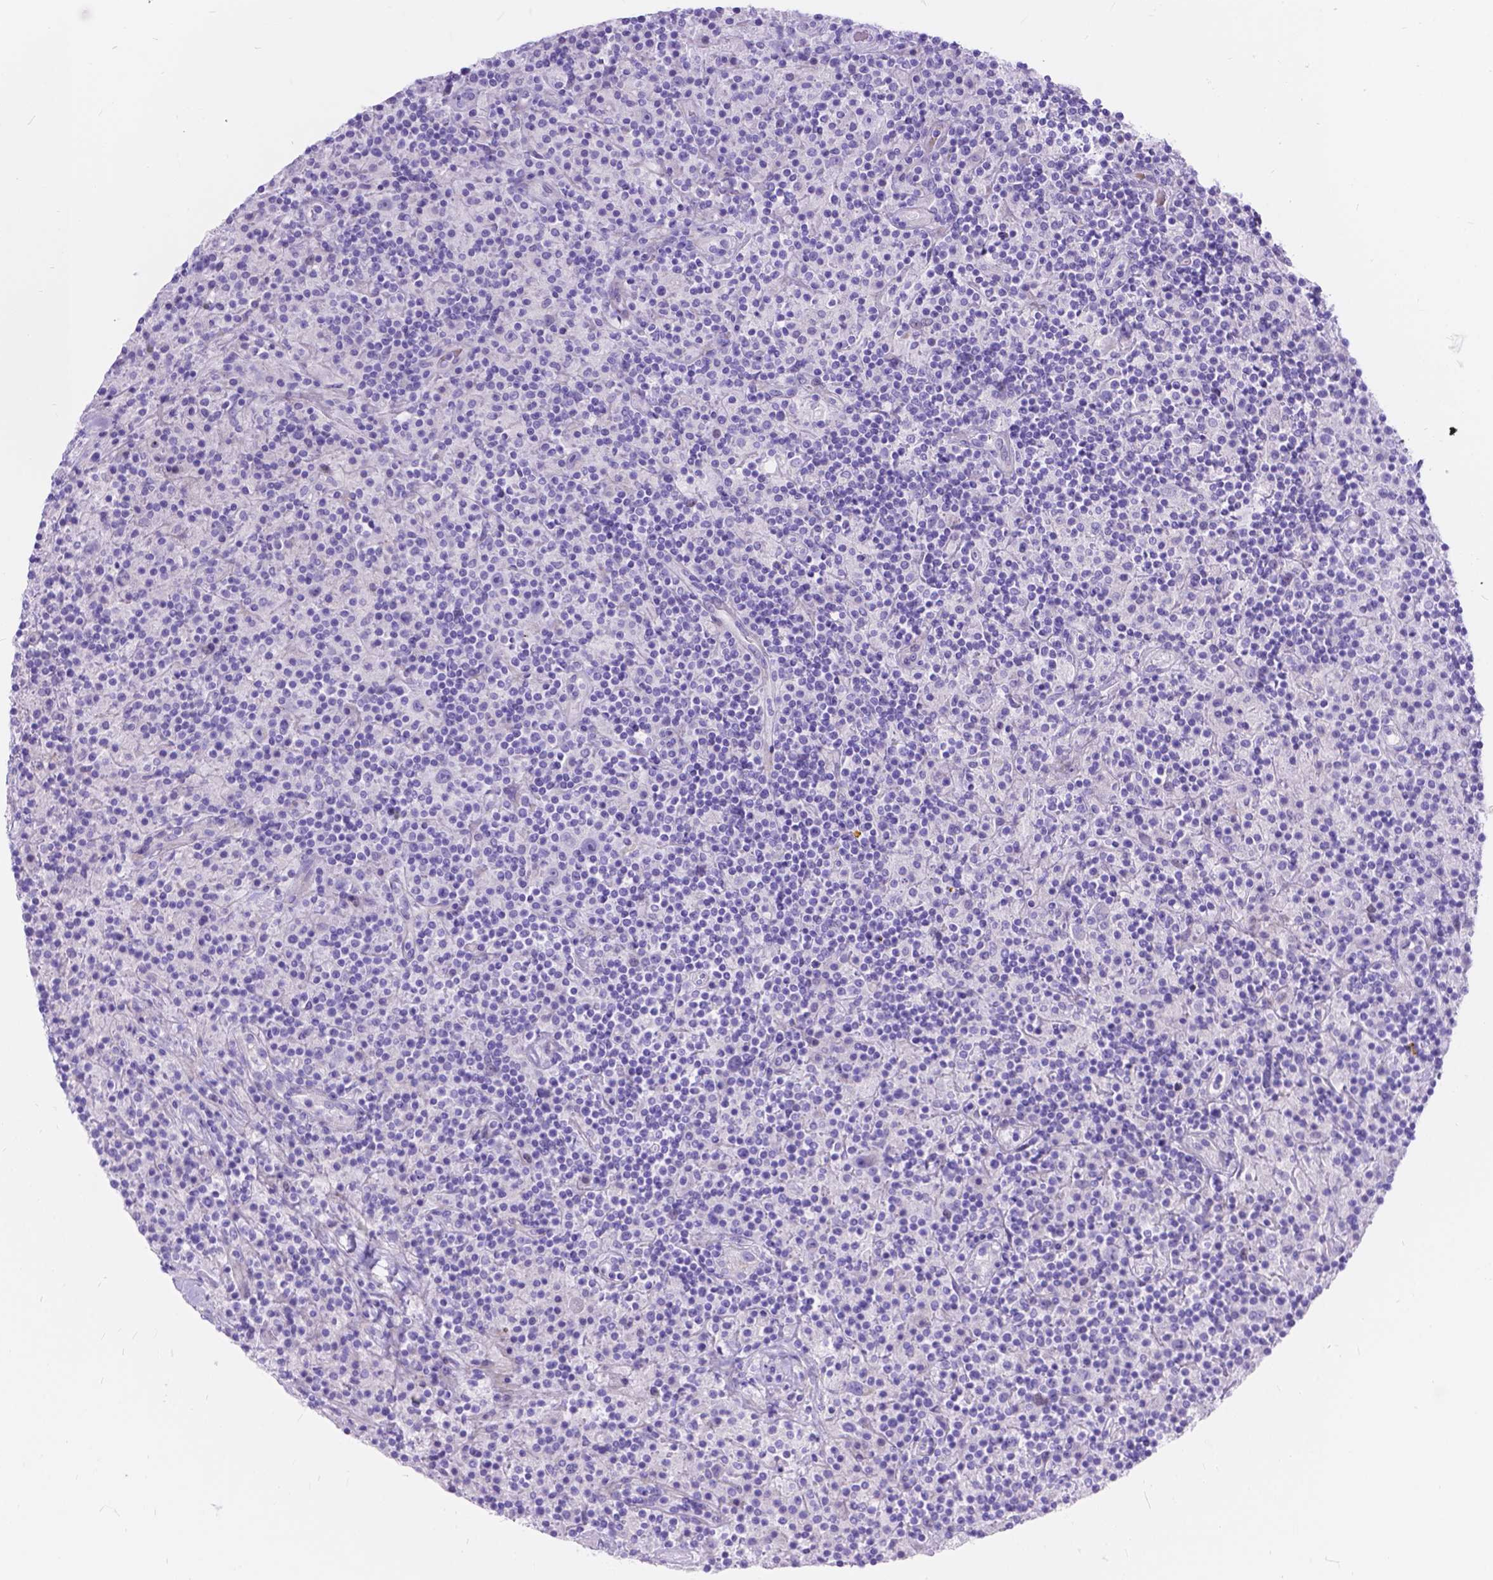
{"staining": {"intensity": "negative", "quantity": "none", "location": "none"}, "tissue": "lymphoma", "cell_type": "Tumor cells", "image_type": "cancer", "snomed": [{"axis": "morphology", "description": "Hodgkin's disease, NOS"}, {"axis": "topography", "description": "Lymph node"}], "caption": "A high-resolution image shows immunohistochemistry (IHC) staining of Hodgkin's disease, which shows no significant expression in tumor cells.", "gene": "KLHL10", "patient": {"sex": "male", "age": 70}}